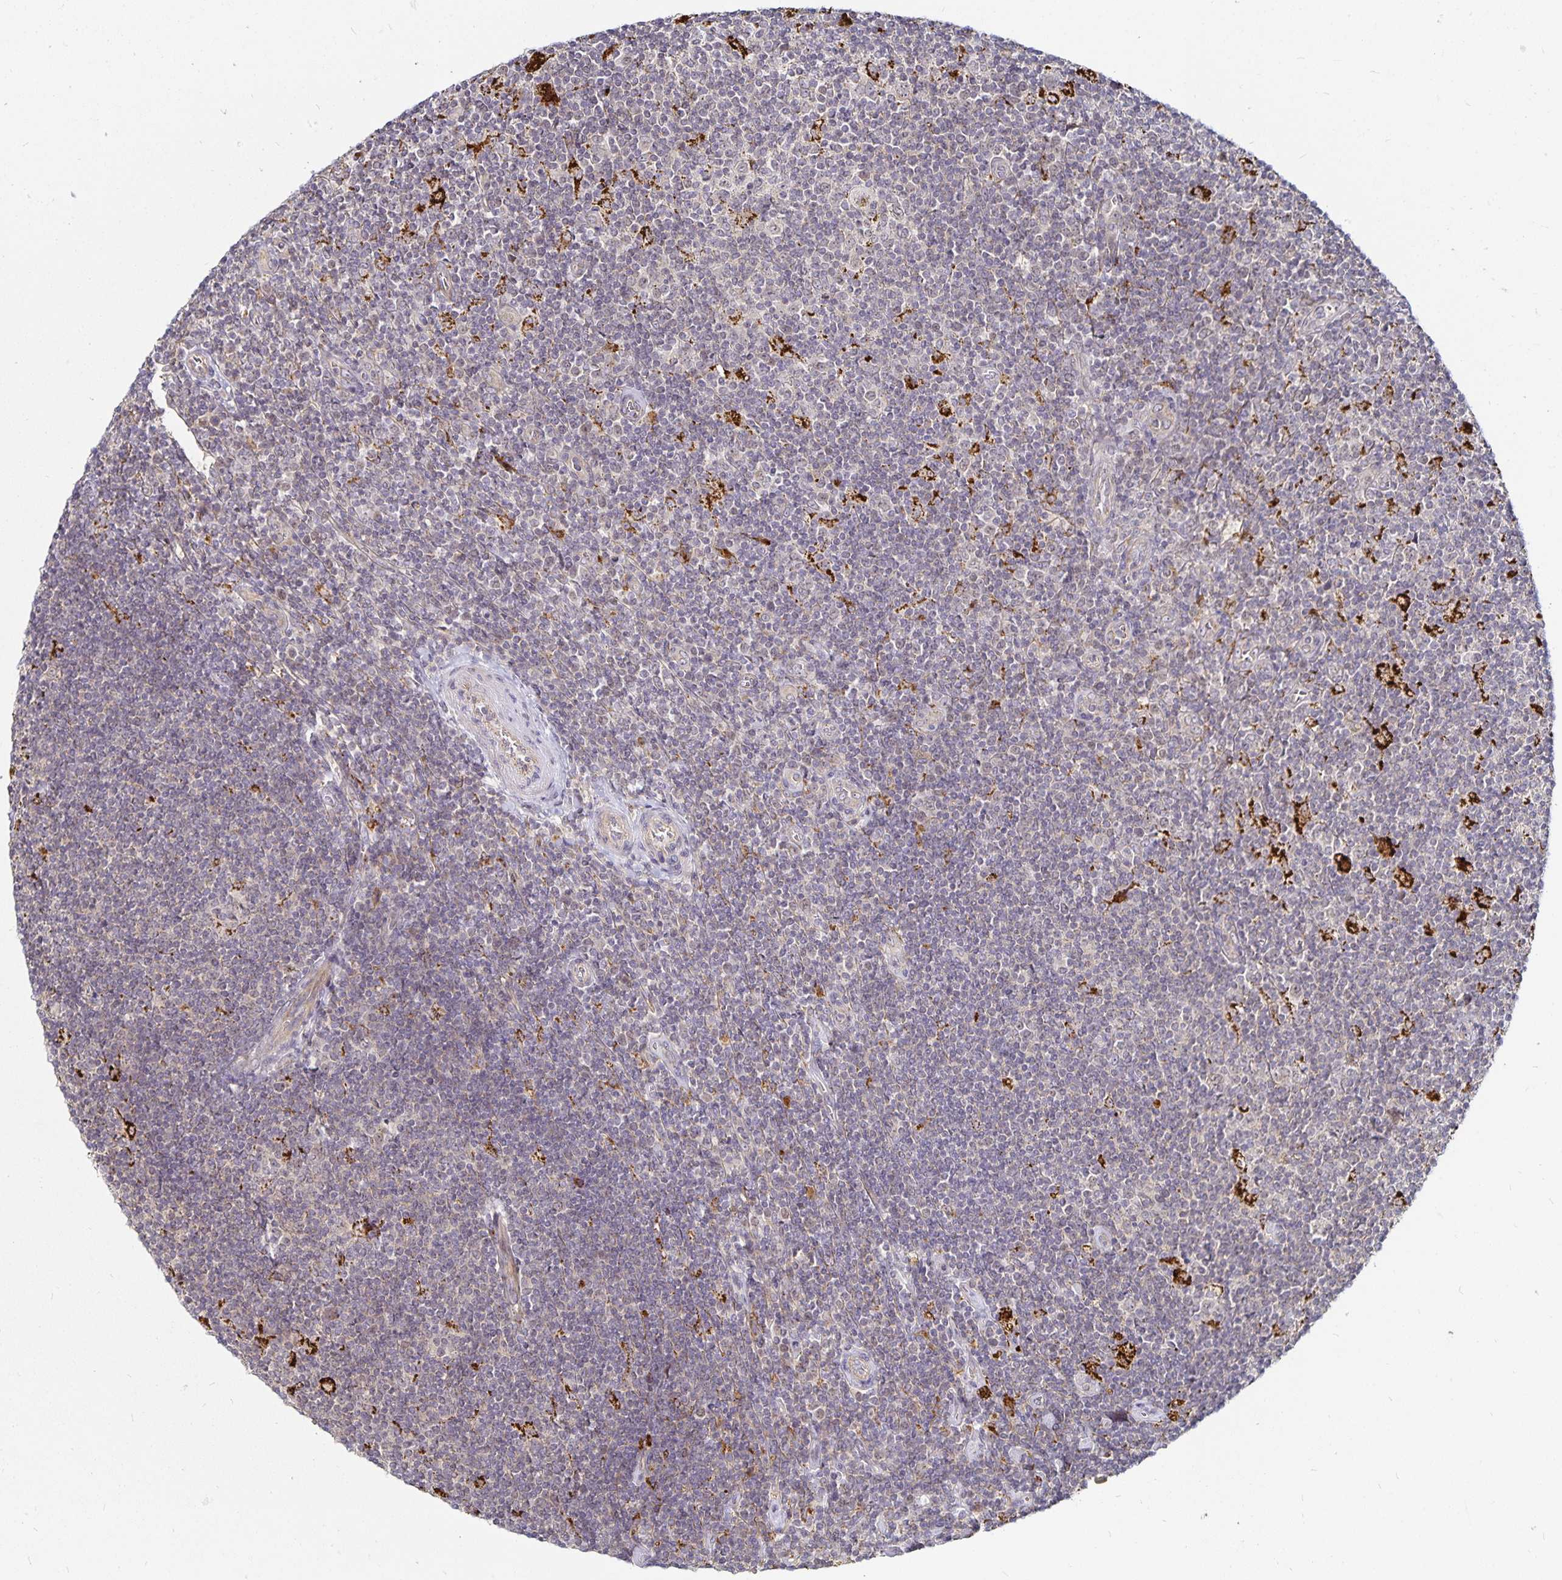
{"staining": {"intensity": "negative", "quantity": "none", "location": "none"}, "tissue": "lymphoma", "cell_type": "Tumor cells", "image_type": "cancer", "snomed": [{"axis": "morphology", "description": "Hodgkin's disease, NOS"}, {"axis": "topography", "description": "Lymph node"}], "caption": "Immunohistochemical staining of lymphoma reveals no significant expression in tumor cells. (DAB IHC visualized using brightfield microscopy, high magnification).", "gene": "CYP27A1", "patient": {"sex": "male", "age": 40}}